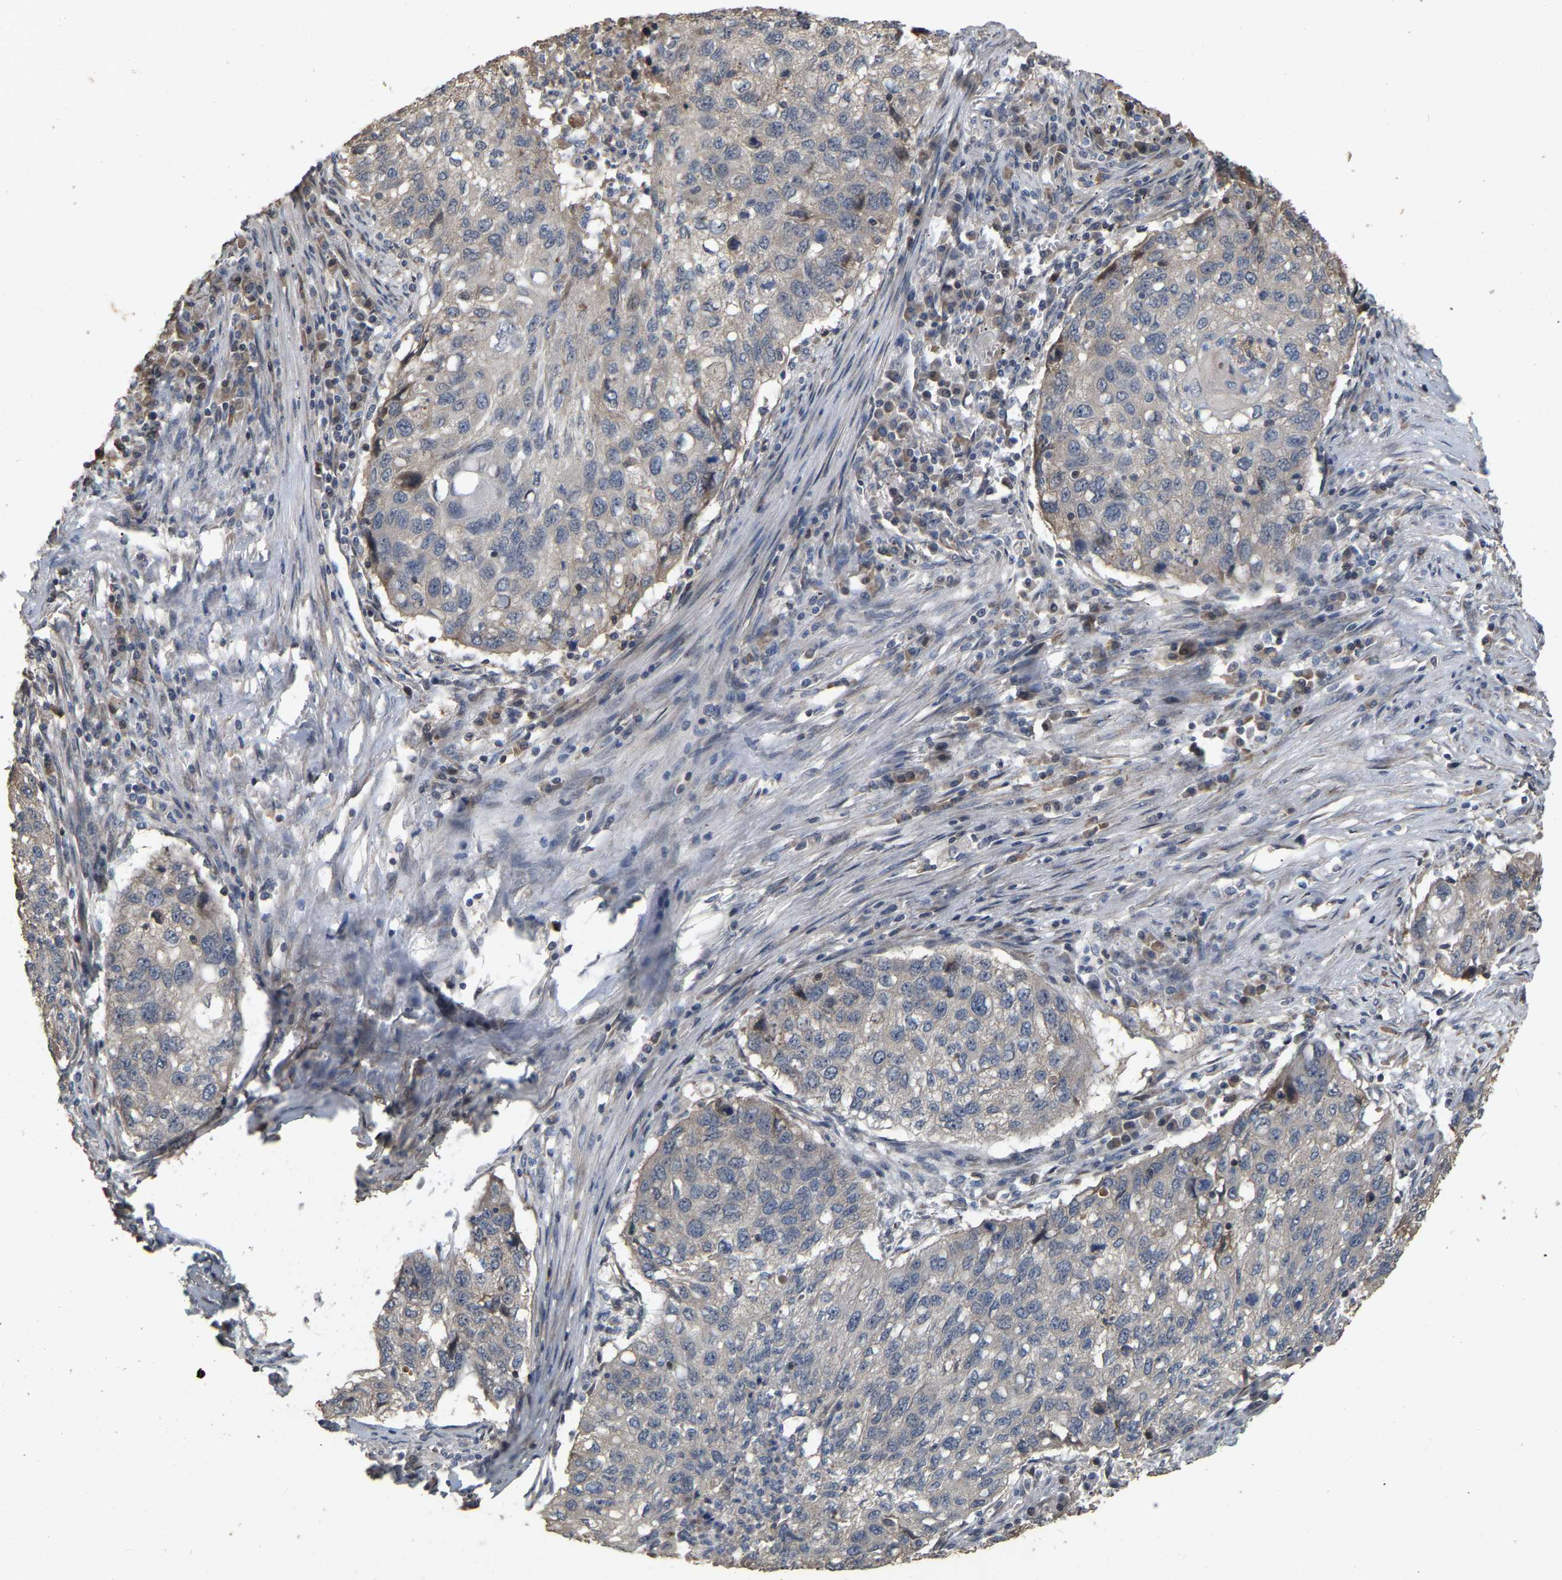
{"staining": {"intensity": "negative", "quantity": "none", "location": "none"}, "tissue": "lung cancer", "cell_type": "Tumor cells", "image_type": "cancer", "snomed": [{"axis": "morphology", "description": "Squamous cell carcinoma, NOS"}, {"axis": "topography", "description": "Lung"}], "caption": "Immunohistochemistry image of neoplastic tissue: lung cancer (squamous cell carcinoma) stained with DAB (3,3'-diaminobenzidine) displays no significant protein expression in tumor cells.", "gene": "NCS1", "patient": {"sex": "female", "age": 63}}